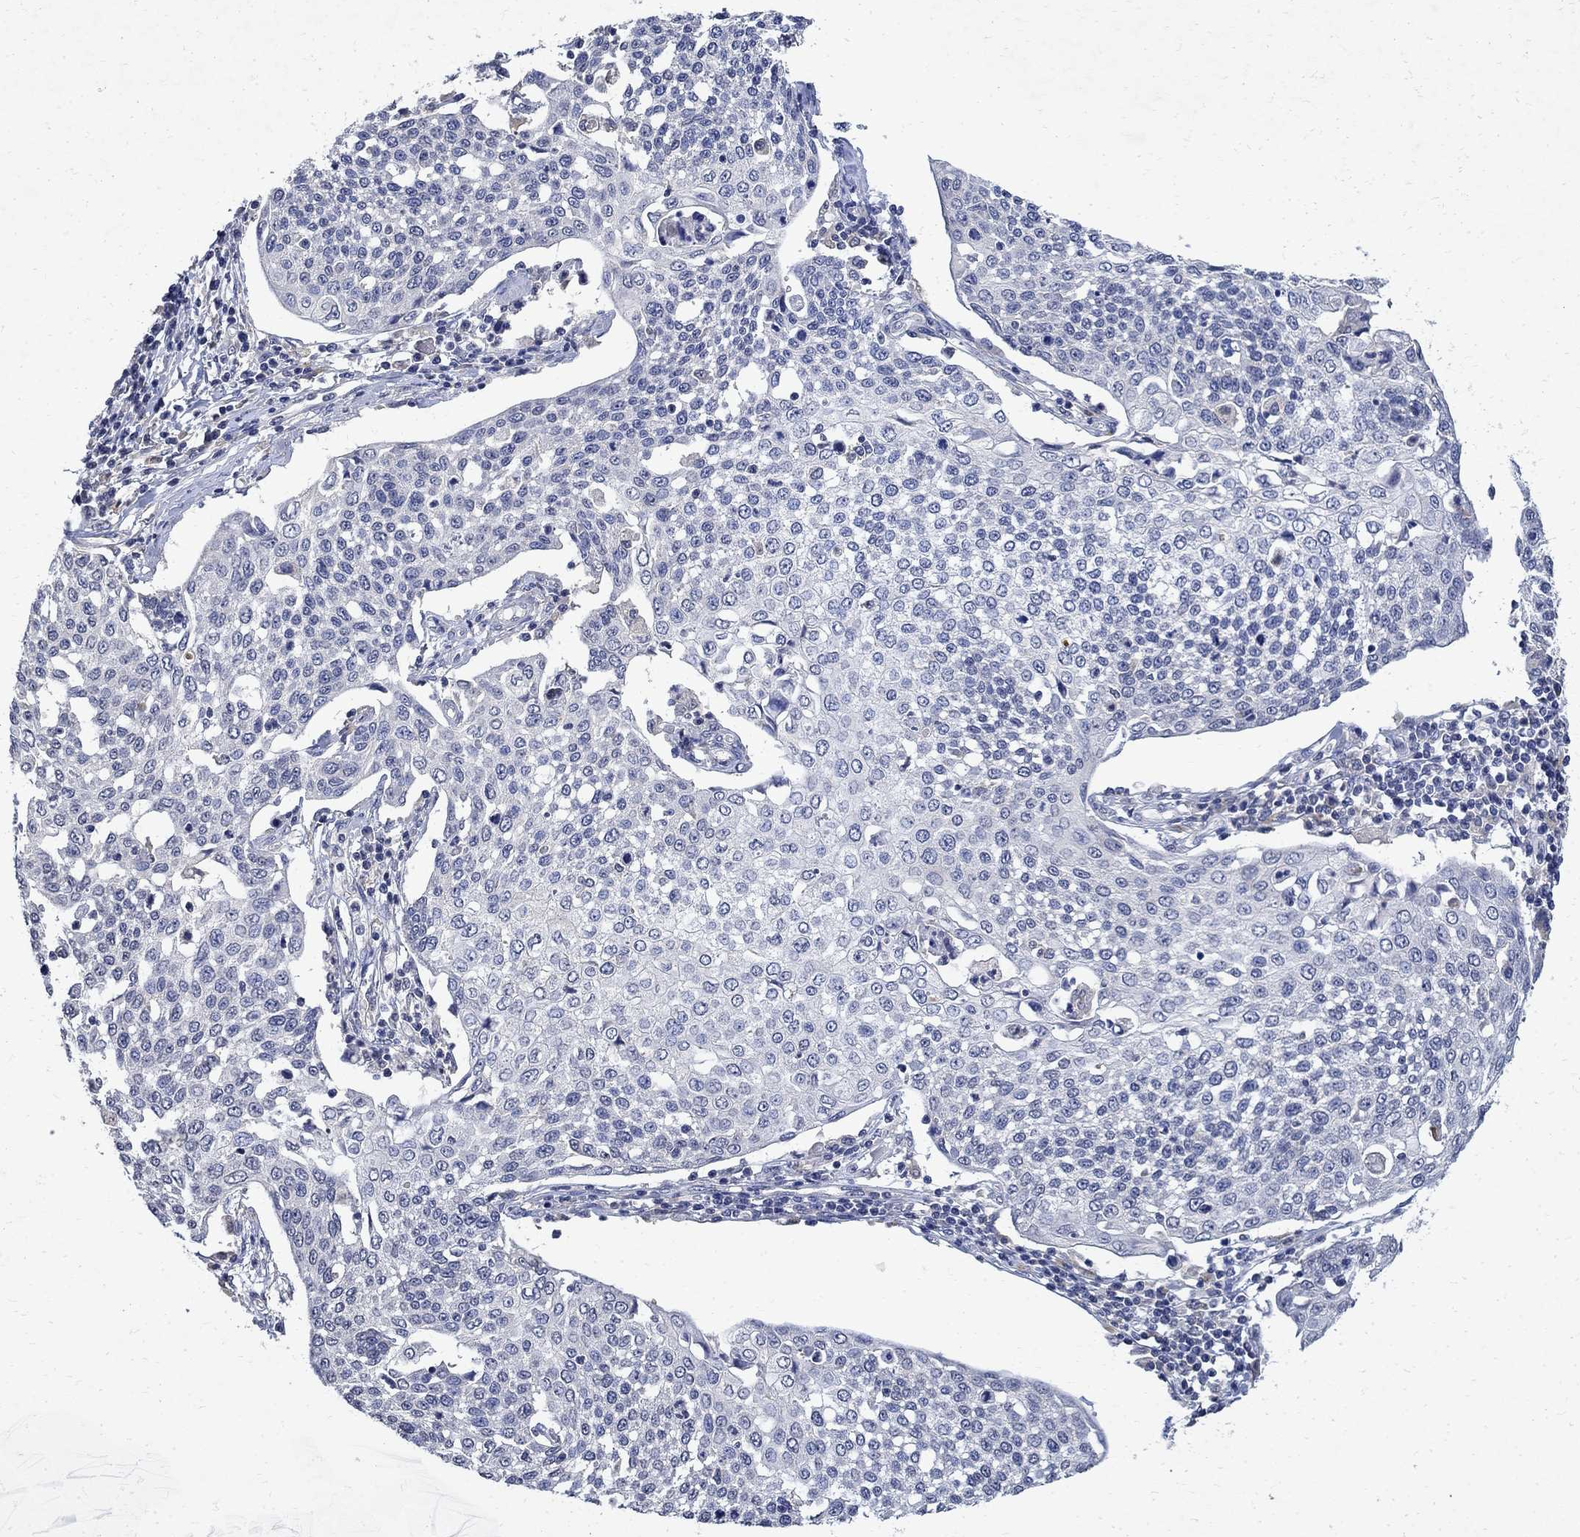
{"staining": {"intensity": "negative", "quantity": "none", "location": "none"}, "tissue": "cervical cancer", "cell_type": "Tumor cells", "image_type": "cancer", "snomed": [{"axis": "morphology", "description": "Squamous cell carcinoma, NOS"}, {"axis": "topography", "description": "Cervix"}], "caption": "This photomicrograph is of cervical cancer stained with IHC to label a protein in brown with the nuclei are counter-stained blue. There is no positivity in tumor cells.", "gene": "TMEM169", "patient": {"sex": "female", "age": 34}}